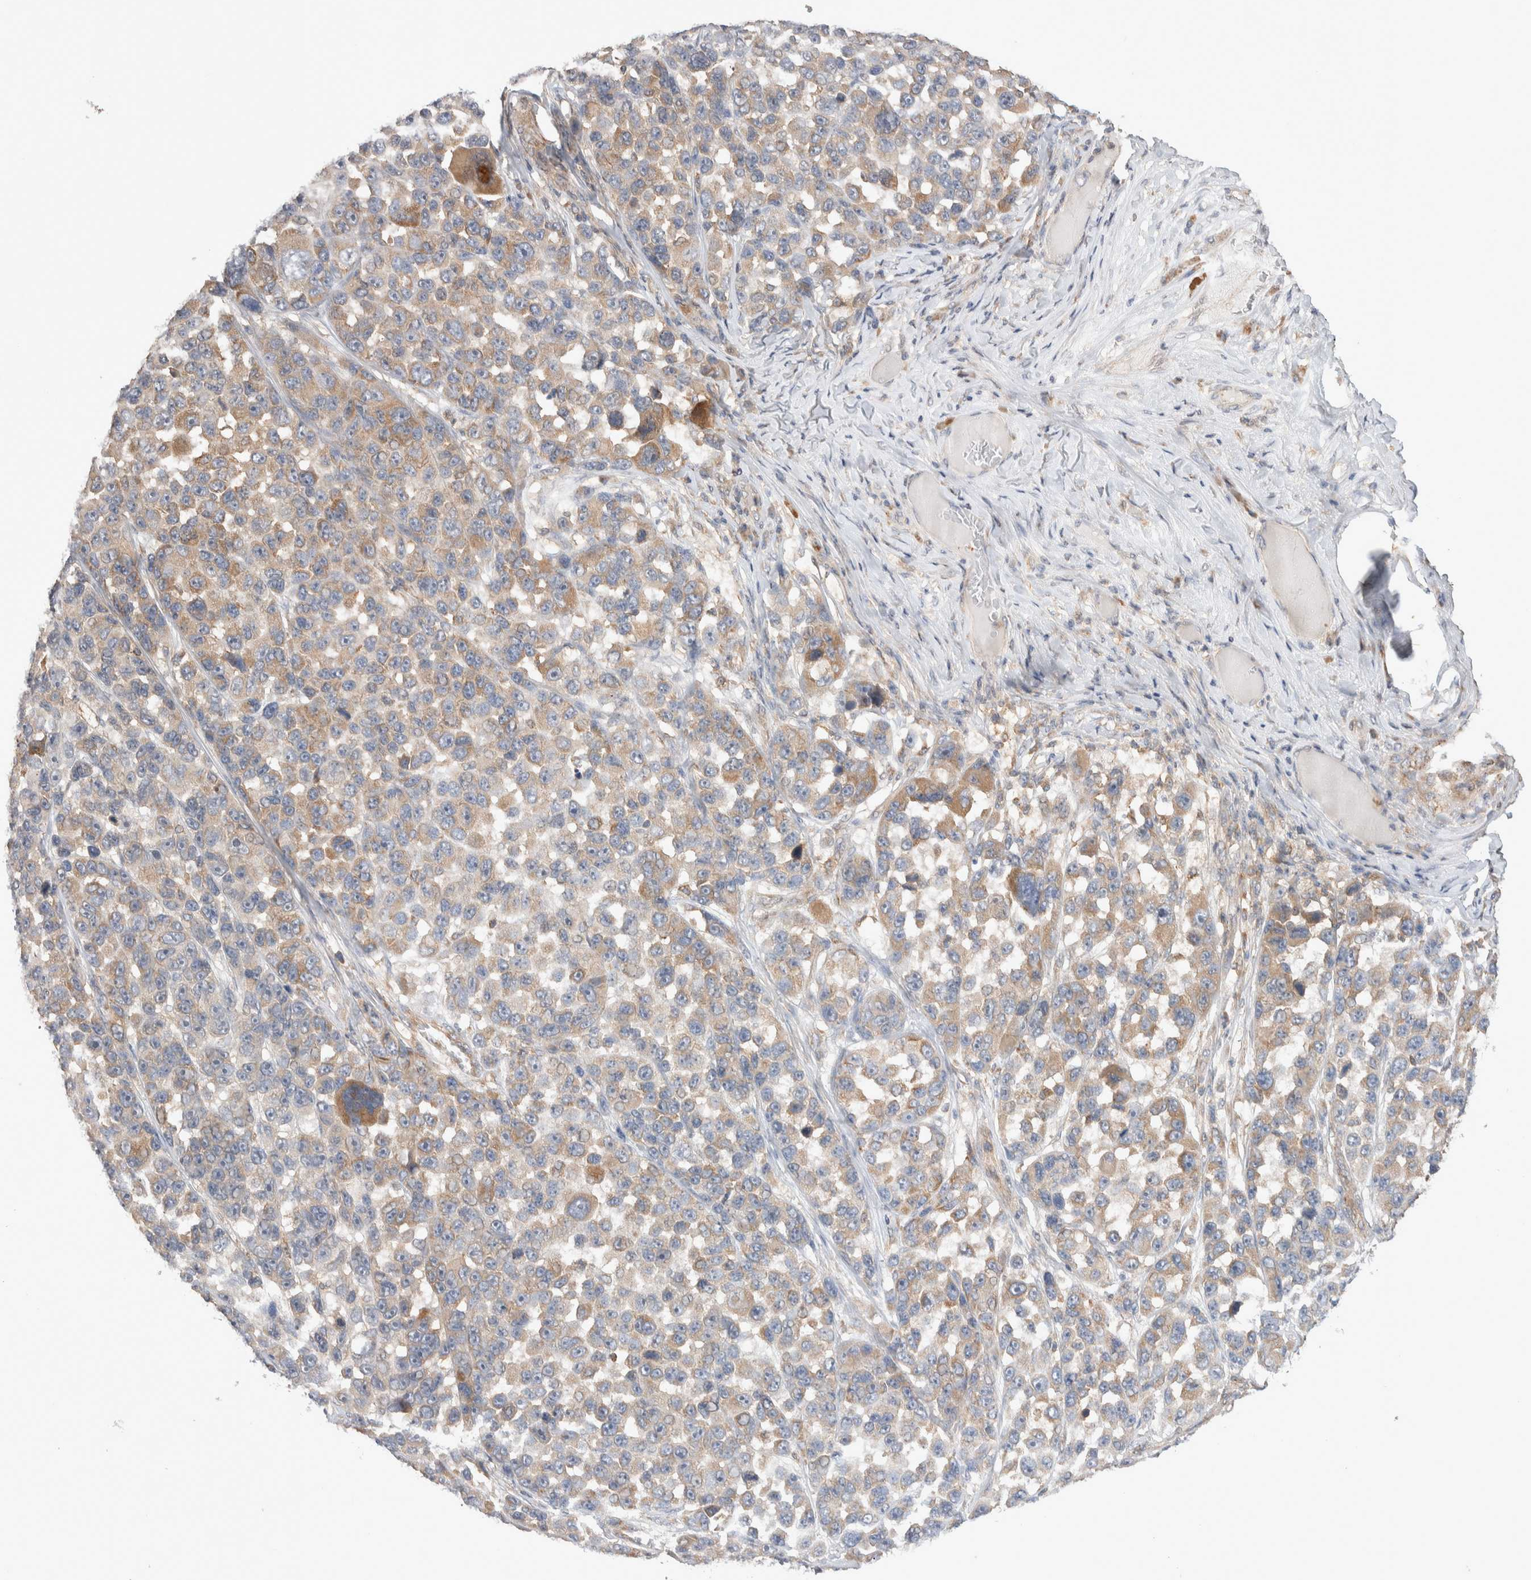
{"staining": {"intensity": "moderate", "quantity": ">75%", "location": "cytoplasmic/membranous"}, "tissue": "melanoma", "cell_type": "Tumor cells", "image_type": "cancer", "snomed": [{"axis": "morphology", "description": "Malignant melanoma, NOS"}, {"axis": "topography", "description": "Skin"}], "caption": "Immunohistochemistry of human malignant melanoma shows medium levels of moderate cytoplasmic/membranous expression in about >75% of tumor cells. The staining is performed using DAB brown chromogen to label protein expression. The nuclei are counter-stained blue using hematoxylin.", "gene": "DEPTOR", "patient": {"sex": "male", "age": 53}}